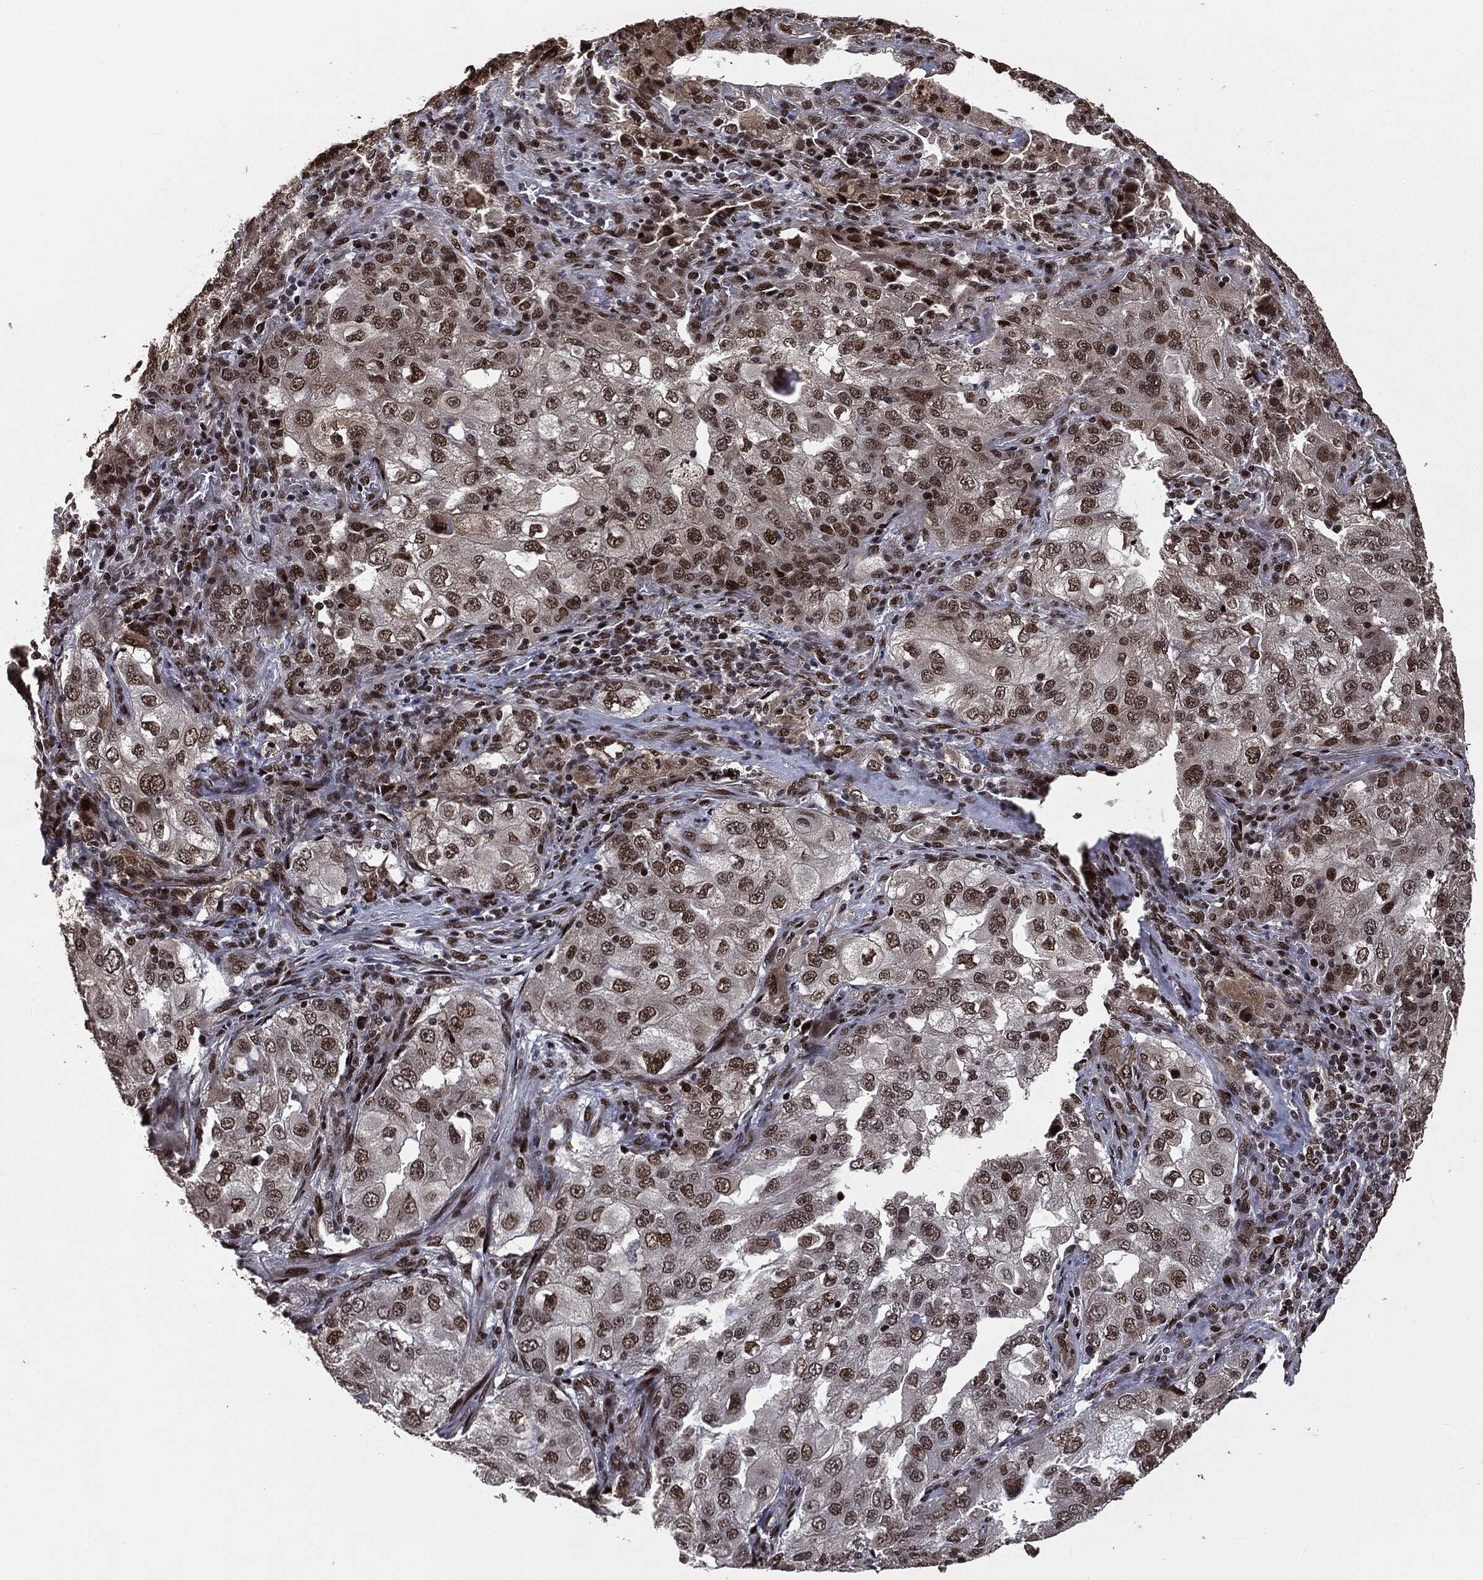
{"staining": {"intensity": "strong", "quantity": "25%-75%", "location": "nuclear"}, "tissue": "lung cancer", "cell_type": "Tumor cells", "image_type": "cancer", "snomed": [{"axis": "morphology", "description": "Adenocarcinoma, NOS"}, {"axis": "topography", "description": "Lung"}], "caption": "Adenocarcinoma (lung) stained with DAB (3,3'-diaminobenzidine) IHC reveals high levels of strong nuclear expression in approximately 25%-75% of tumor cells.", "gene": "DVL2", "patient": {"sex": "female", "age": 61}}